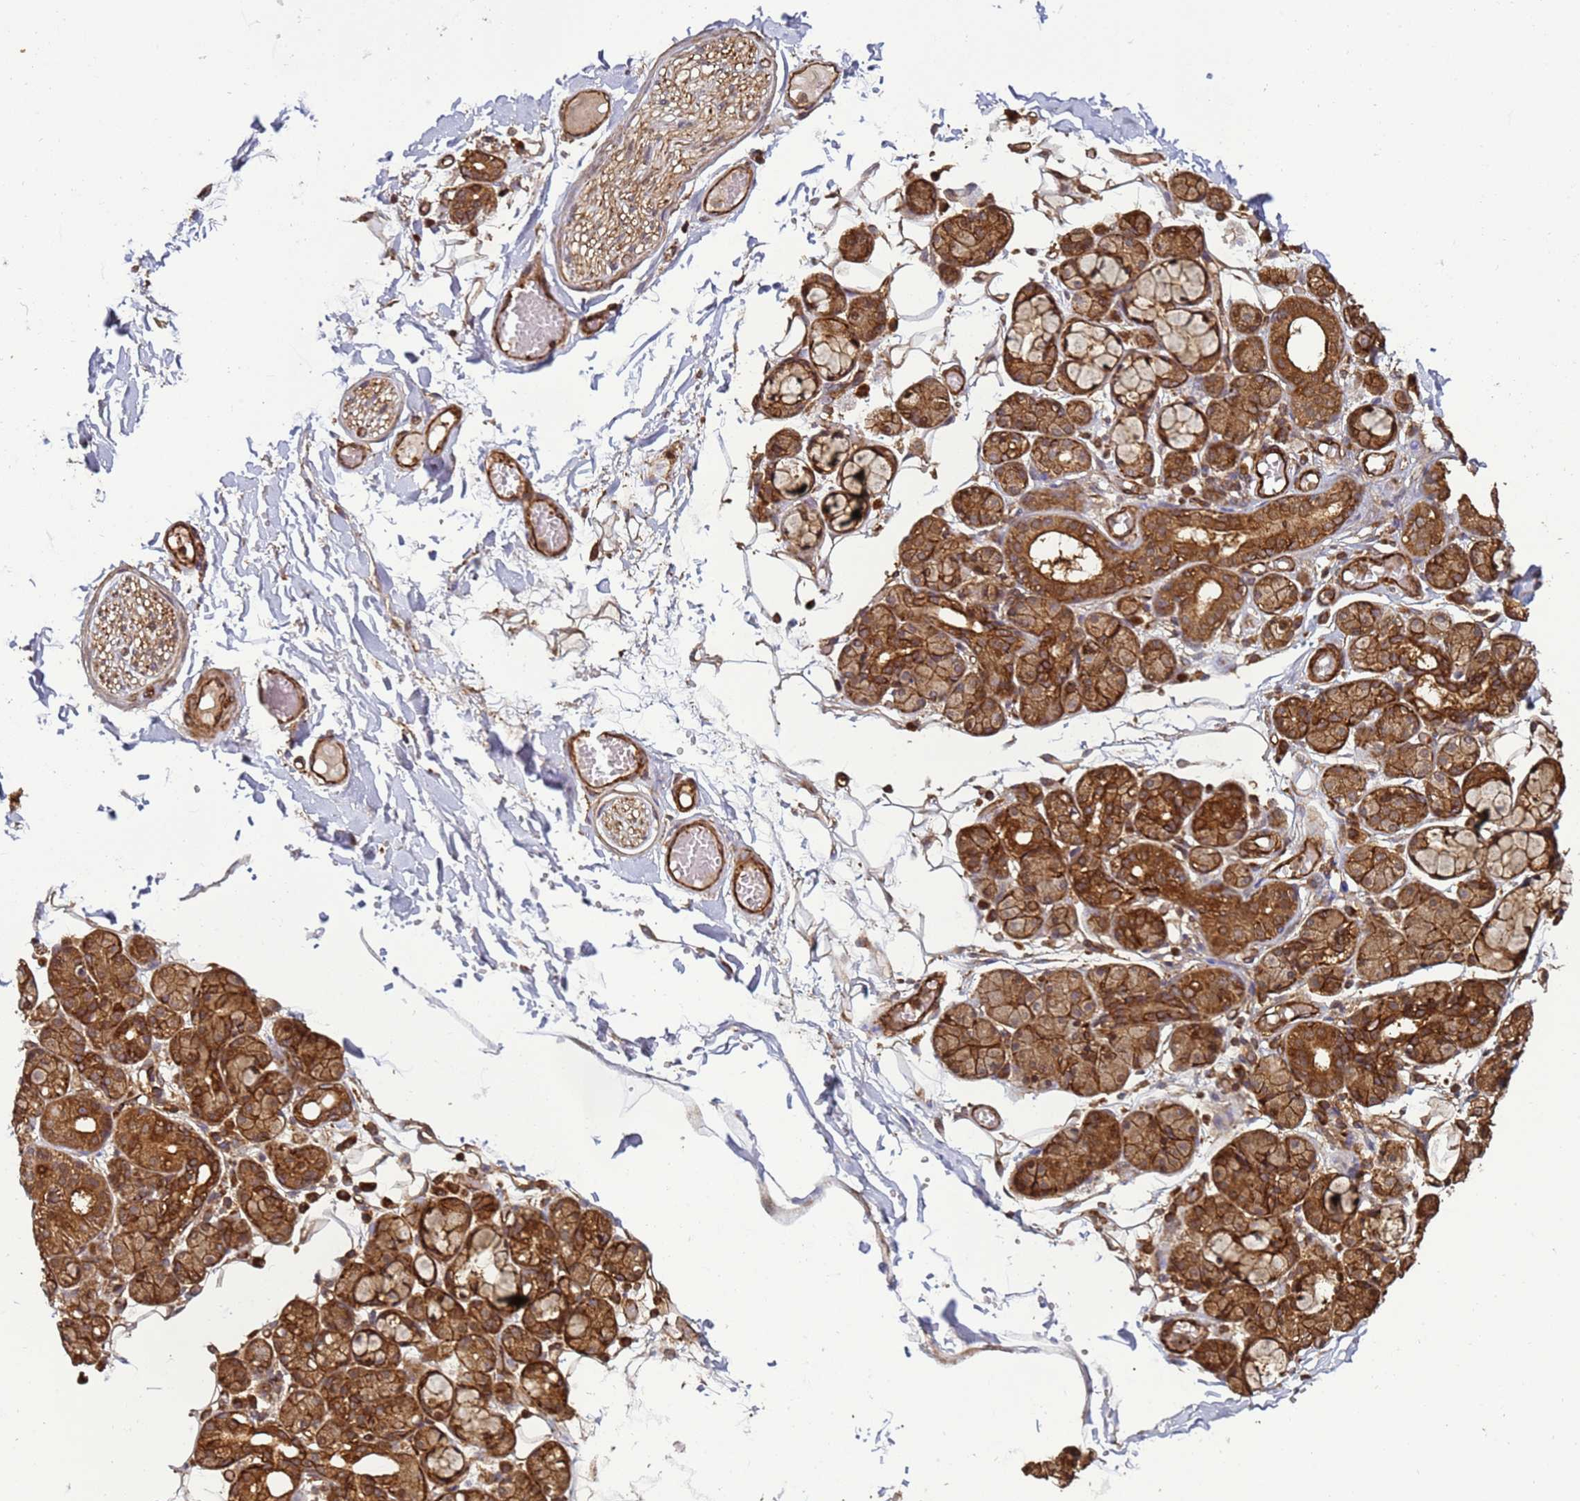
{"staining": {"intensity": "strong", "quantity": "25%-75%", "location": "cytoplasmic/membranous"}, "tissue": "salivary gland", "cell_type": "Glandular cells", "image_type": "normal", "snomed": [{"axis": "morphology", "description": "Normal tissue, NOS"}, {"axis": "topography", "description": "Salivary gland"}], "caption": "Protein expression analysis of unremarkable salivary gland reveals strong cytoplasmic/membranous positivity in approximately 25%-75% of glandular cells. The protein is shown in brown color, while the nuclei are stained blue.", "gene": "CNOT1", "patient": {"sex": "male", "age": 63}}